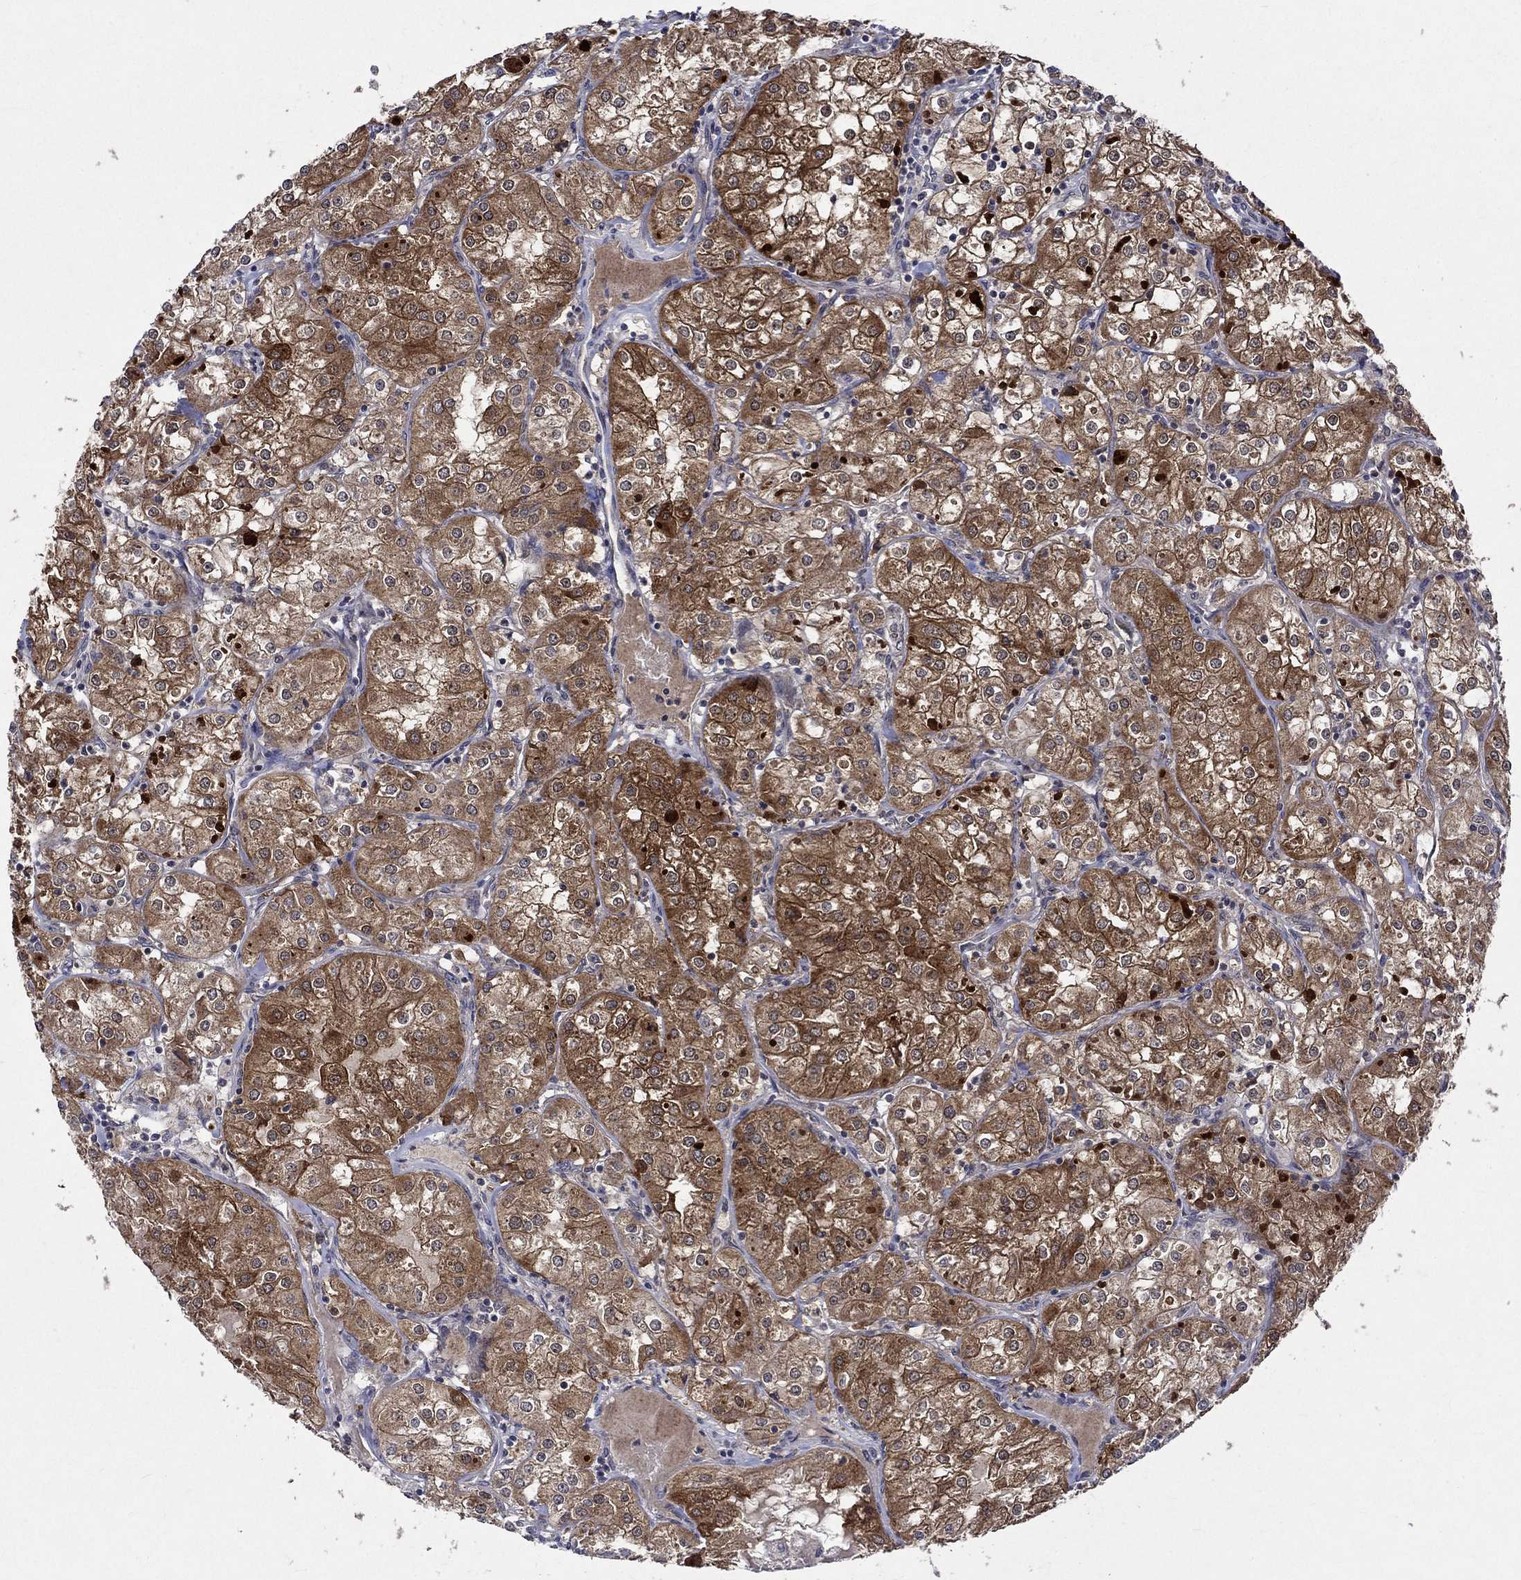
{"staining": {"intensity": "strong", "quantity": "25%-75%", "location": "cytoplasmic/membranous"}, "tissue": "renal cancer", "cell_type": "Tumor cells", "image_type": "cancer", "snomed": [{"axis": "morphology", "description": "Adenocarcinoma, NOS"}, {"axis": "topography", "description": "Kidney"}], "caption": "A high-resolution image shows immunohistochemistry staining of adenocarcinoma (renal), which shows strong cytoplasmic/membranous expression in about 25%-75% of tumor cells.", "gene": "CRYAB", "patient": {"sex": "male", "age": 77}}